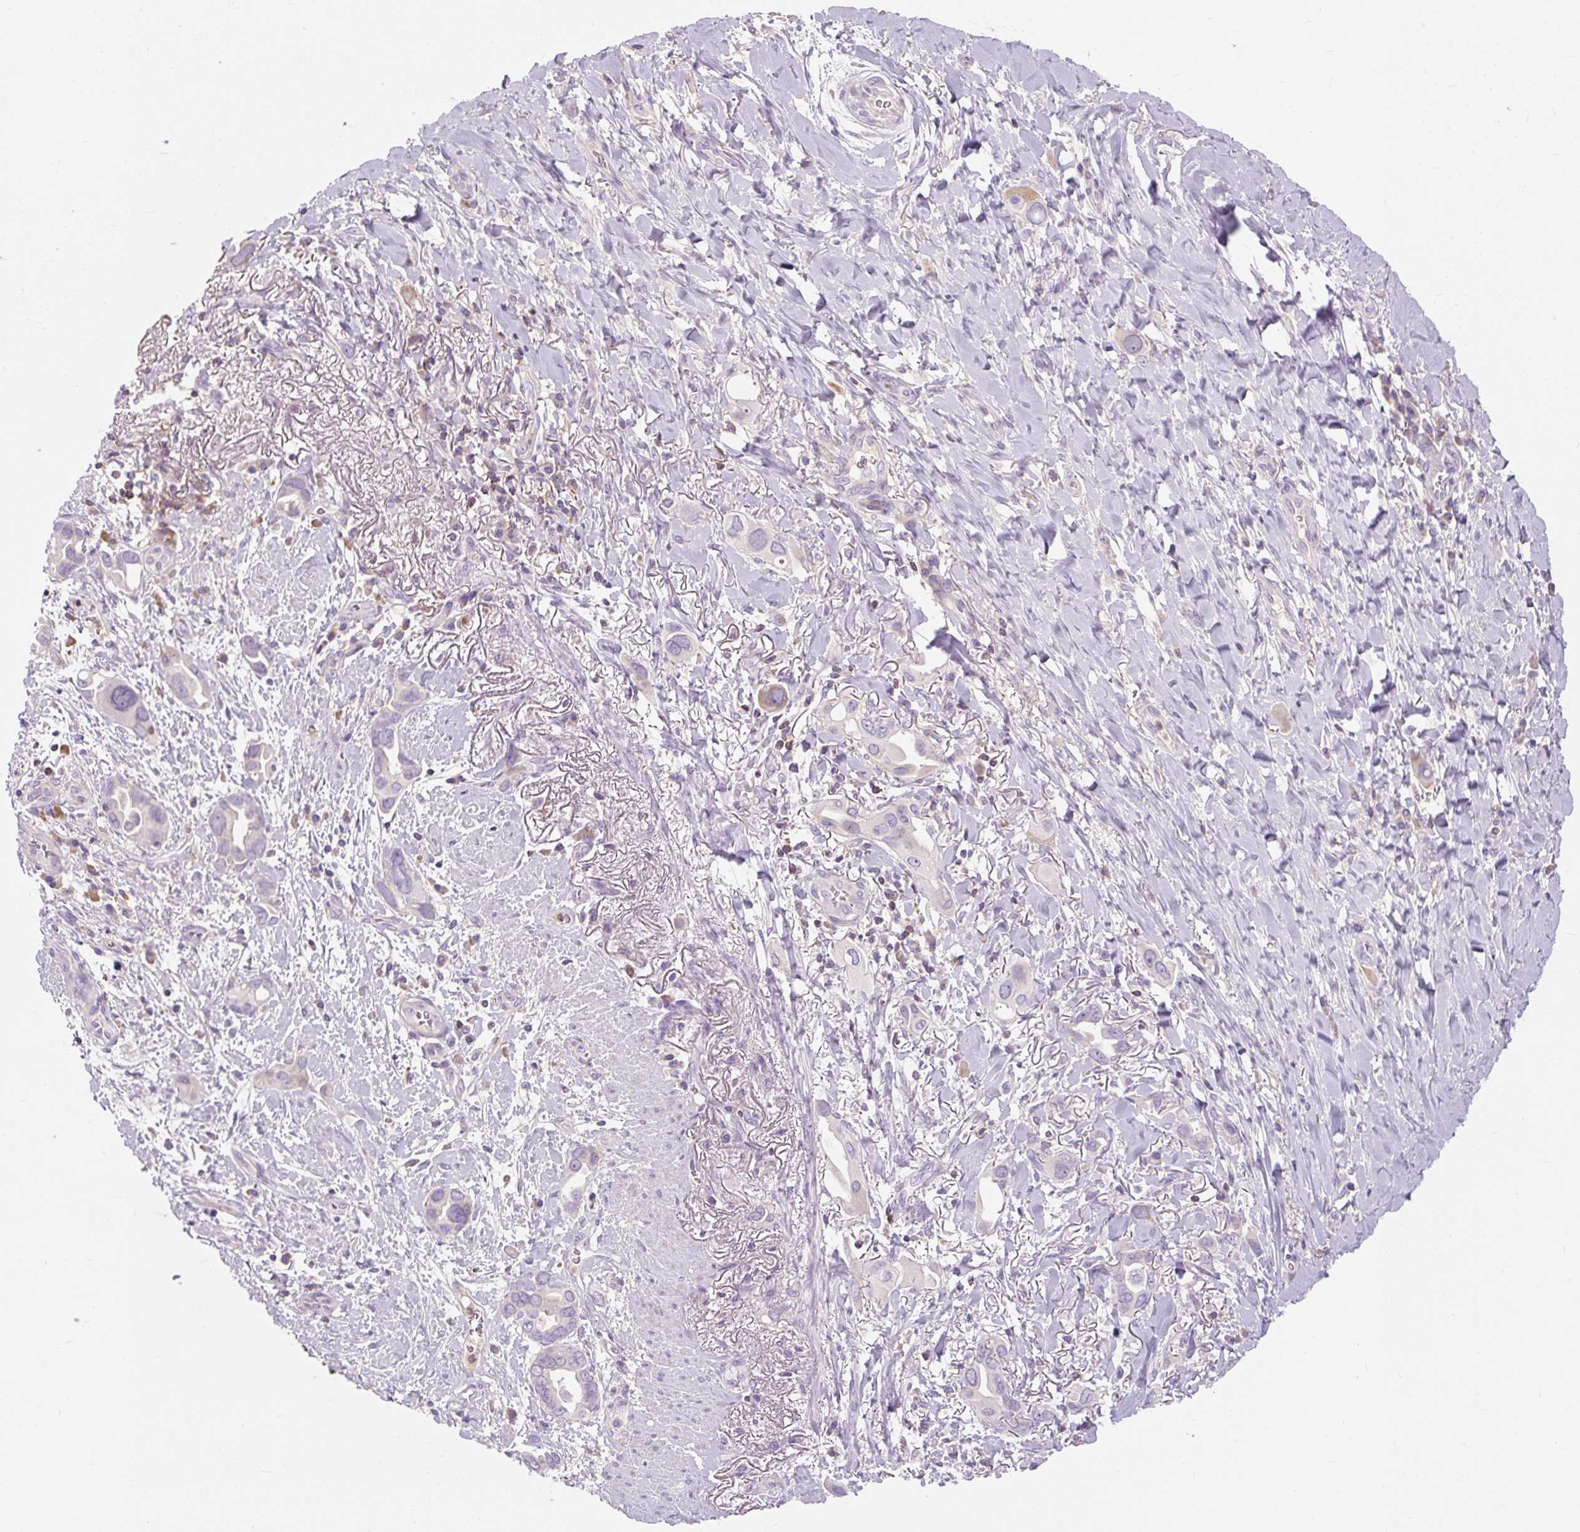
{"staining": {"intensity": "negative", "quantity": "none", "location": "none"}, "tissue": "lung cancer", "cell_type": "Tumor cells", "image_type": "cancer", "snomed": [{"axis": "morphology", "description": "Adenocarcinoma, NOS"}, {"axis": "topography", "description": "Lung"}], "caption": "This is an IHC histopathology image of human lung adenocarcinoma. There is no staining in tumor cells.", "gene": "TIGD2", "patient": {"sex": "male", "age": 76}}